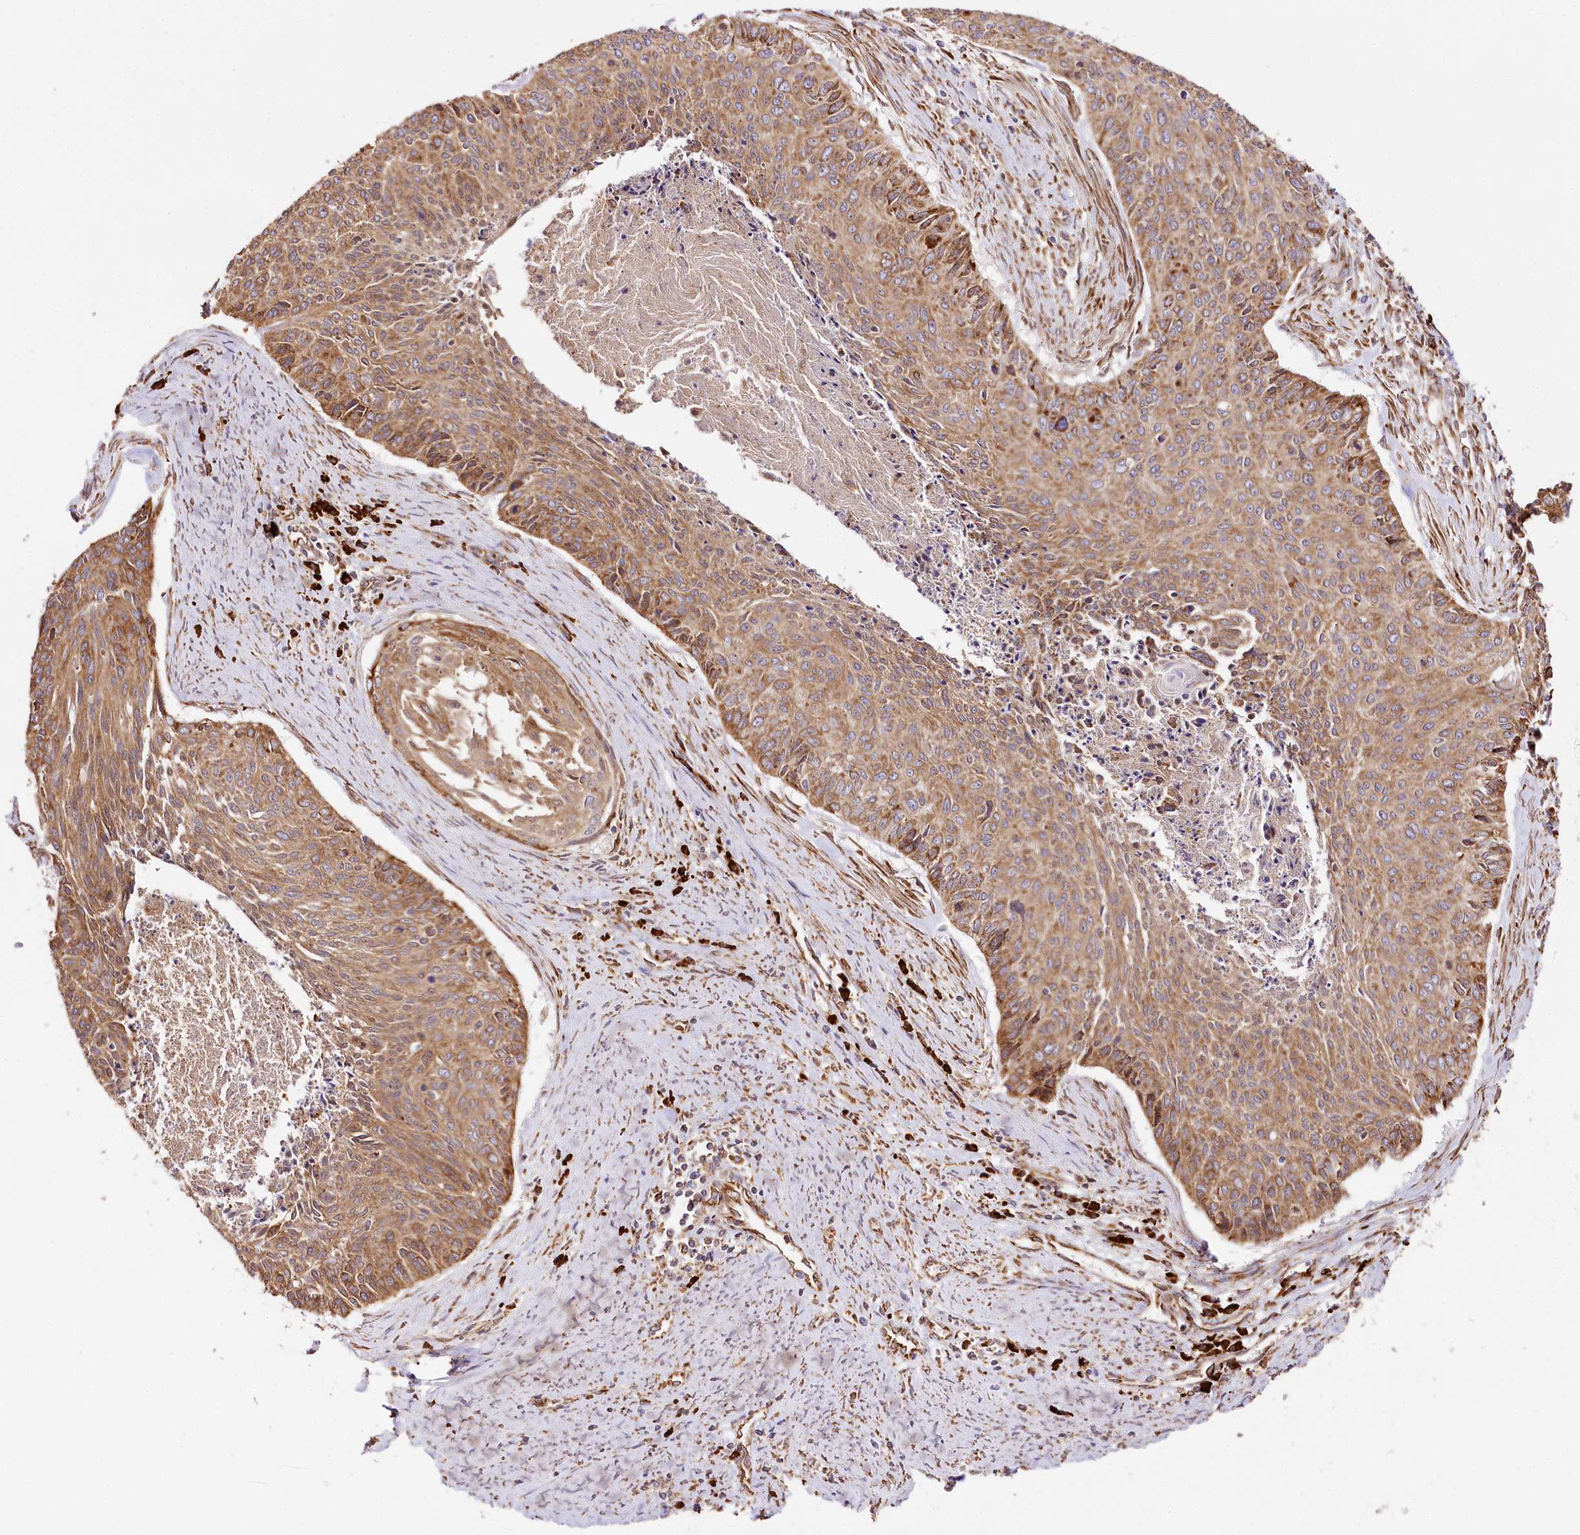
{"staining": {"intensity": "moderate", "quantity": ">75%", "location": "cytoplasmic/membranous"}, "tissue": "cervical cancer", "cell_type": "Tumor cells", "image_type": "cancer", "snomed": [{"axis": "morphology", "description": "Squamous cell carcinoma, NOS"}, {"axis": "topography", "description": "Cervix"}], "caption": "Cervical cancer stained with a brown dye displays moderate cytoplasmic/membranous positive expression in about >75% of tumor cells.", "gene": "CNPY2", "patient": {"sex": "female", "age": 55}}